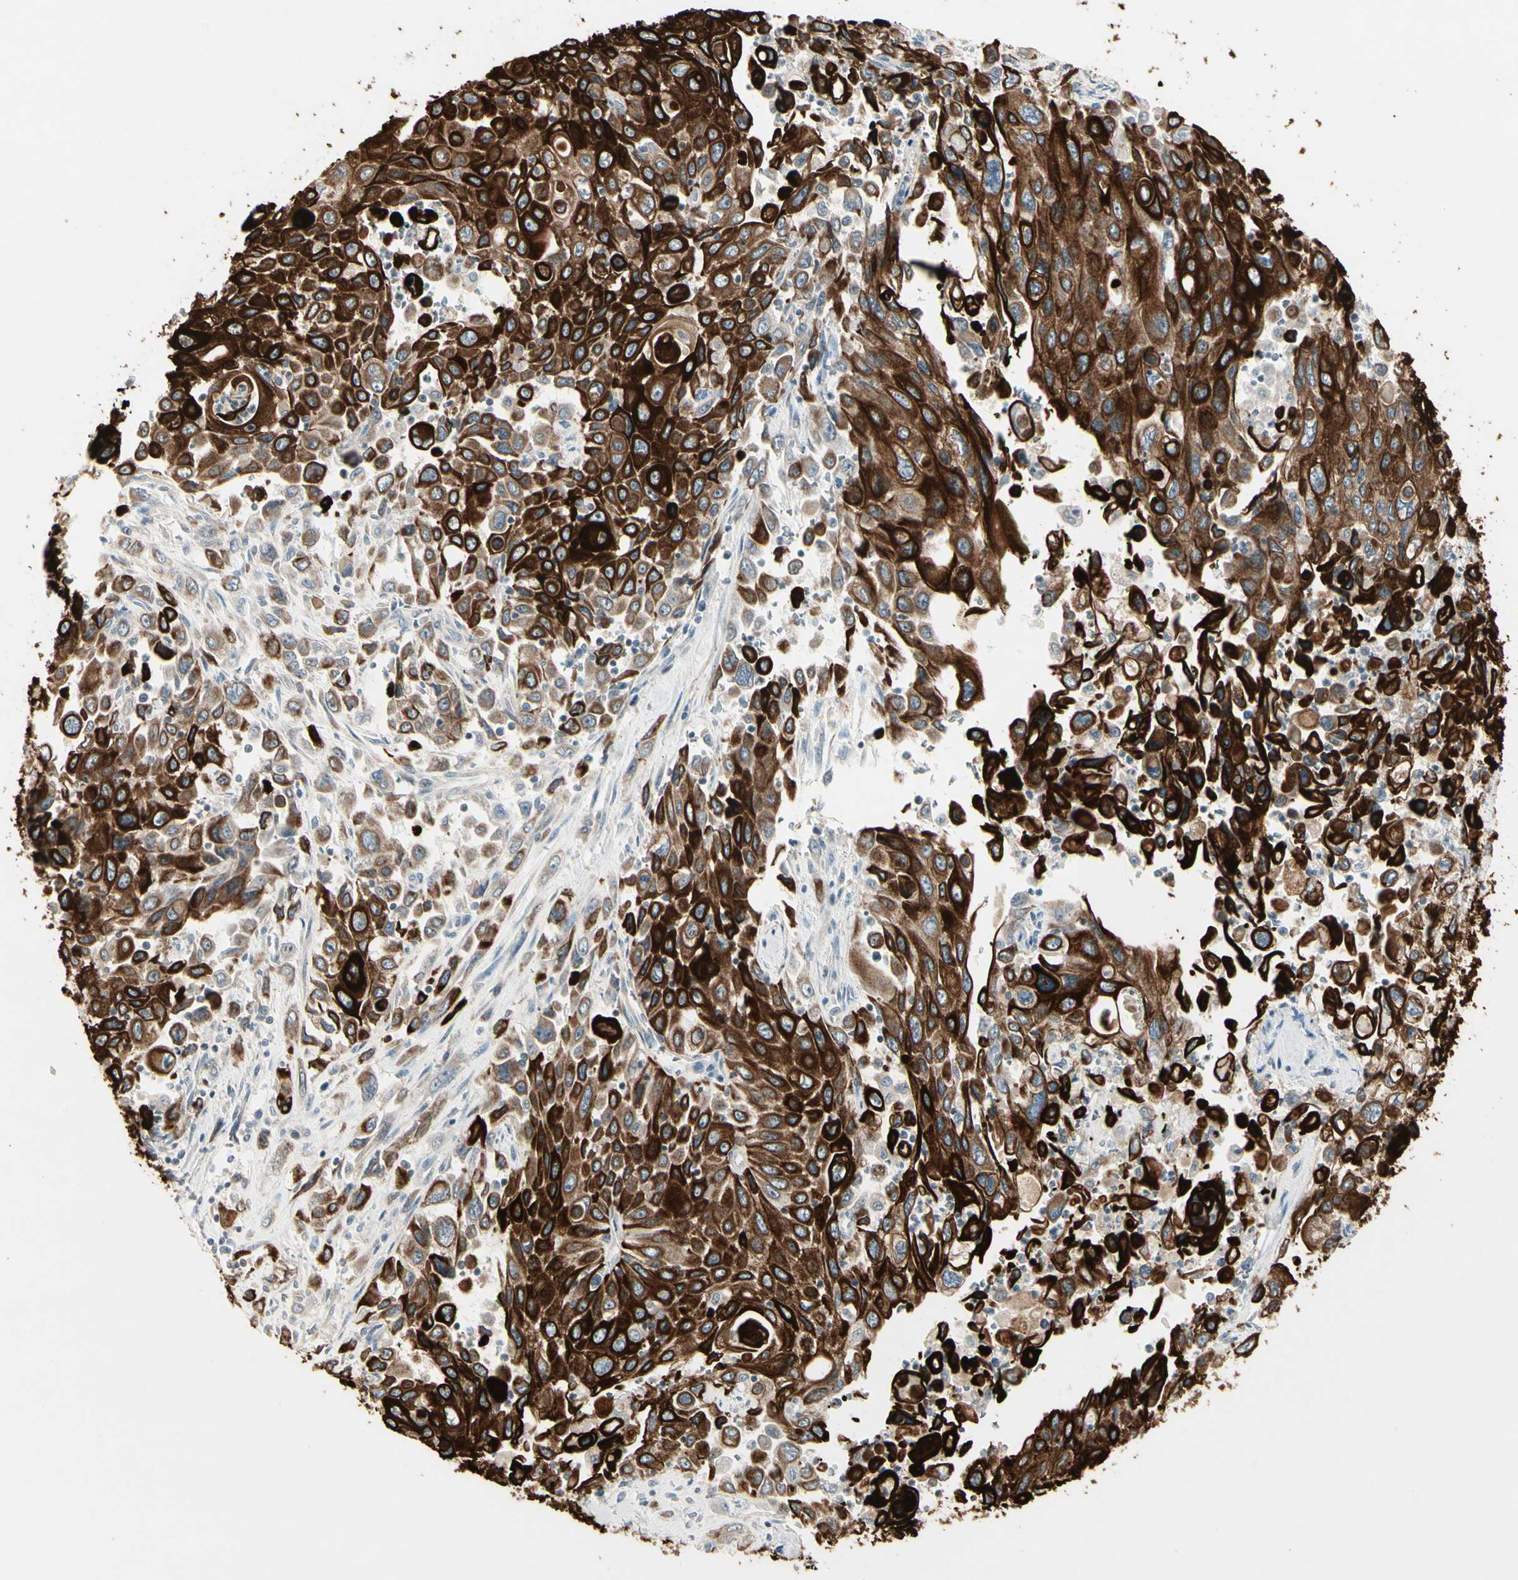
{"staining": {"intensity": "strong", "quantity": ">75%", "location": "cytoplasmic/membranous"}, "tissue": "pancreatic cancer", "cell_type": "Tumor cells", "image_type": "cancer", "snomed": [{"axis": "morphology", "description": "Adenocarcinoma, NOS"}, {"axis": "topography", "description": "Pancreas"}], "caption": "The histopathology image reveals staining of pancreatic cancer, revealing strong cytoplasmic/membranous protein expression (brown color) within tumor cells. (DAB (3,3'-diaminobenzidine) = brown stain, brightfield microscopy at high magnification).", "gene": "SKIL", "patient": {"sex": "male", "age": 70}}